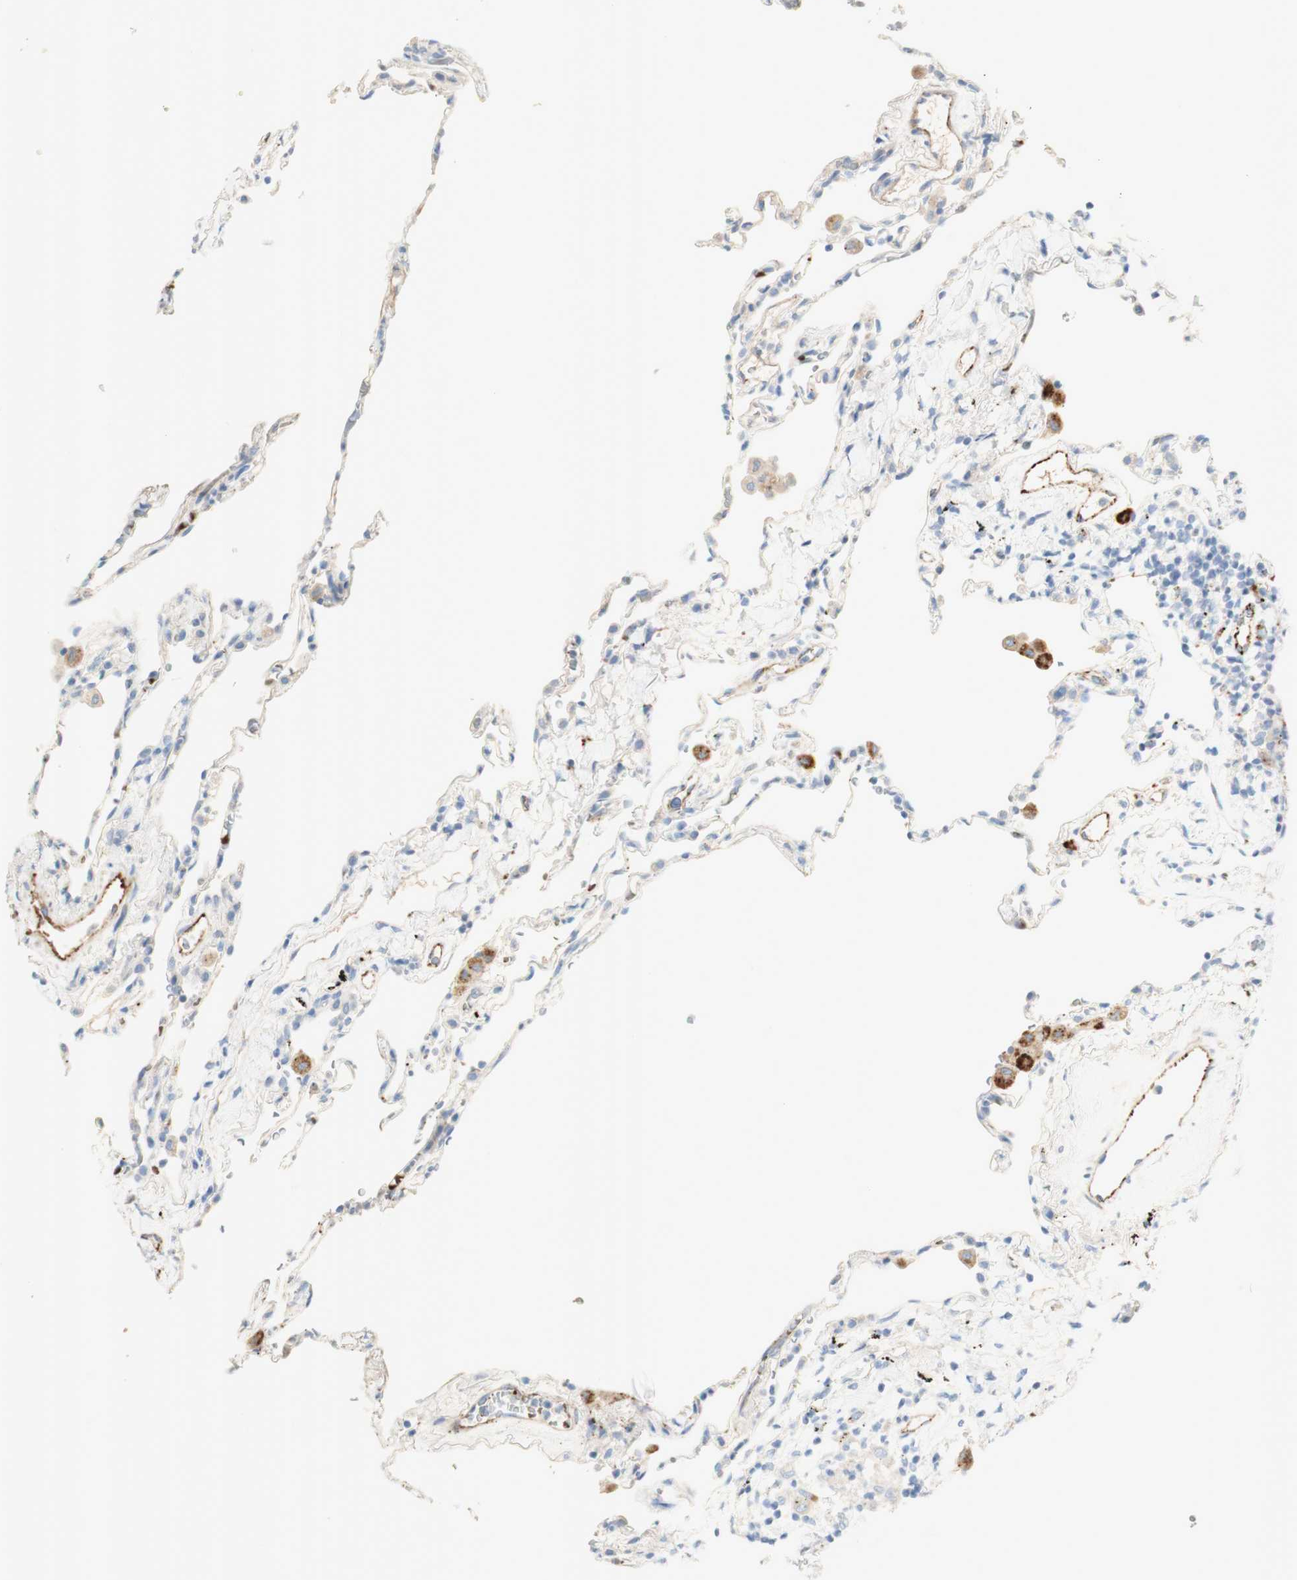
{"staining": {"intensity": "weak", "quantity": "<25%", "location": "cytoplasmic/membranous"}, "tissue": "lung", "cell_type": "Alveolar cells", "image_type": "normal", "snomed": [{"axis": "morphology", "description": "Normal tissue, NOS"}, {"axis": "topography", "description": "Lung"}], "caption": "Protein analysis of normal lung displays no significant positivity in alveolar cells.", "gene": "GAN", "patient": {"sex": "male", "age": 59}}